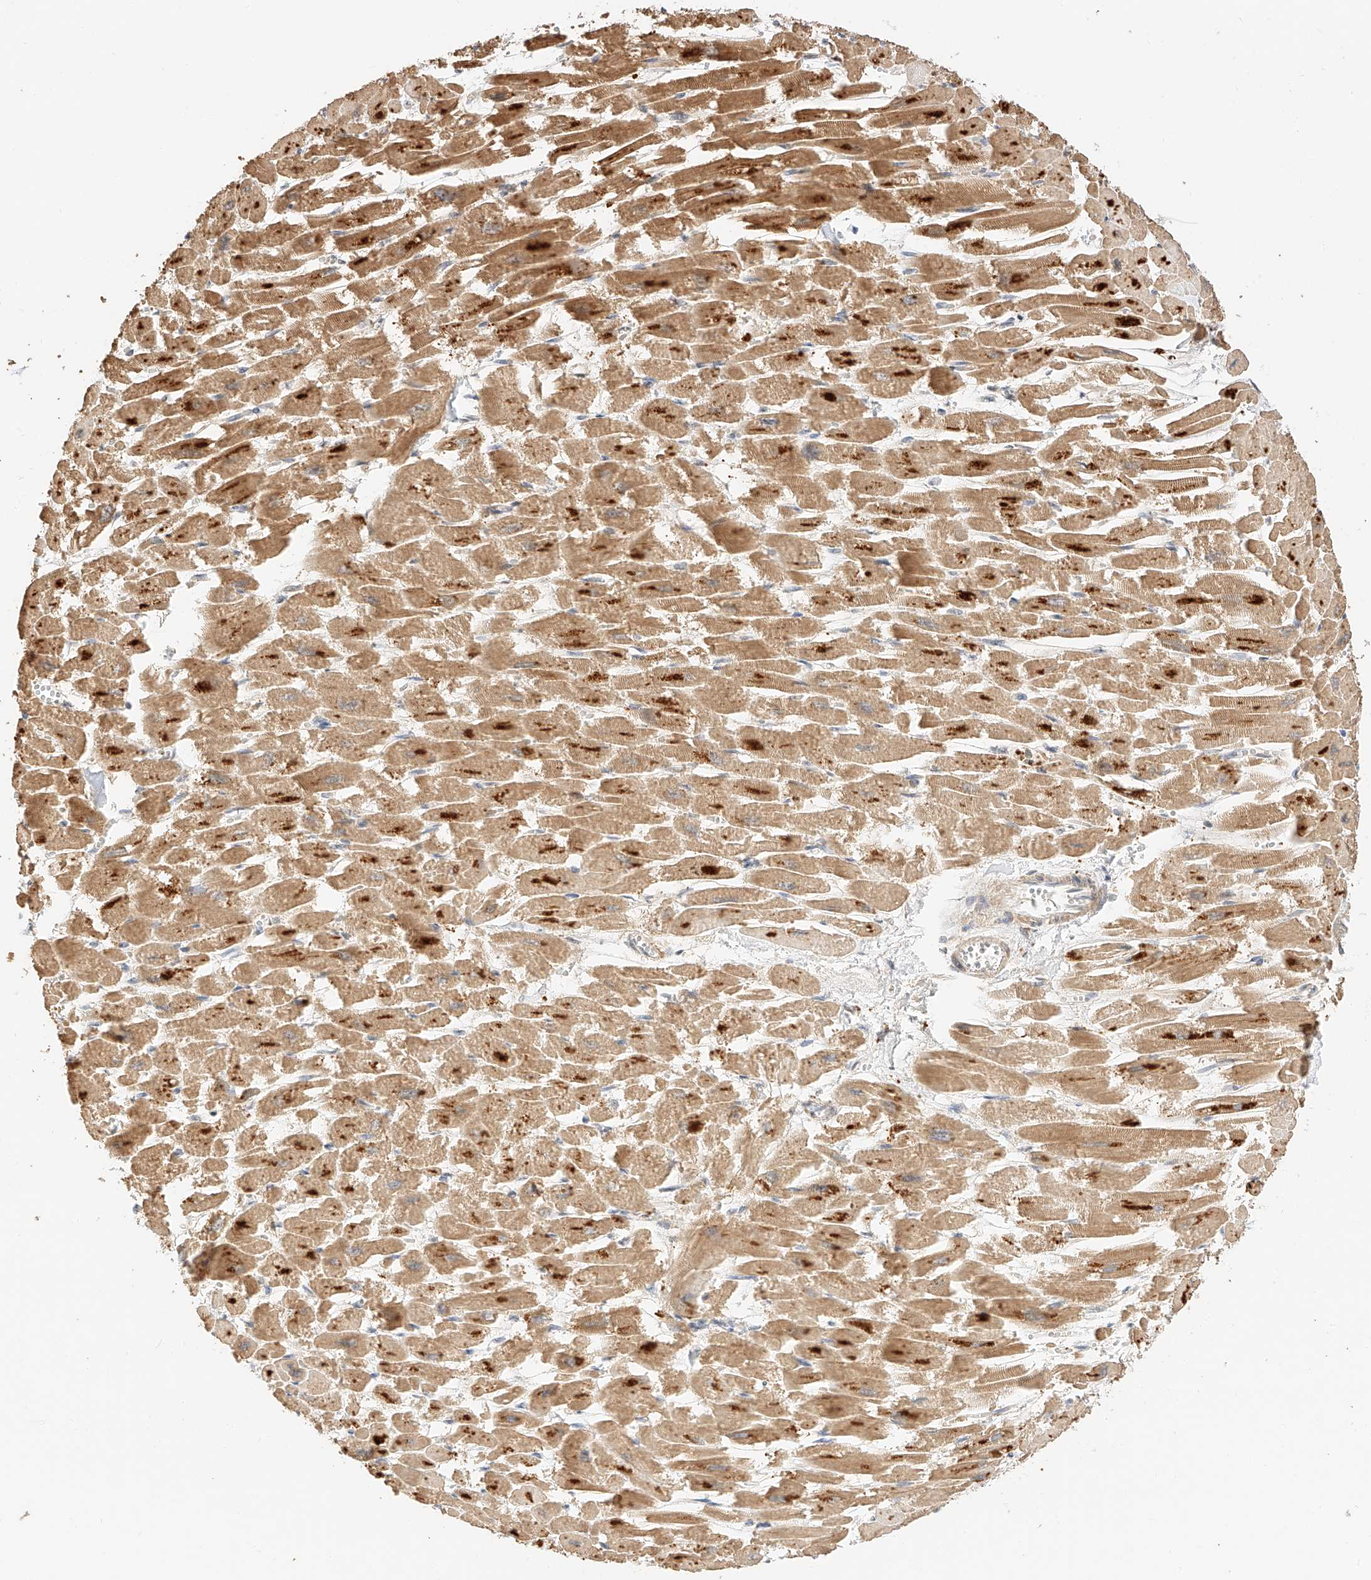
{"staining": {"intensity": "moderate", "quantity": ">75%", "location": "cytoplasmic/membranous"}, "tissue": "heart muscle", "cell_type": "Cardiomyocytes", "image_type": "normal", "snomed": [{"axis": "morphology", "description": "Normal tissue, NOS"}, {"axis": "topography", "description": "Heart"}], "caption": "This photomicrograph reveals IHC staining of normal human heart muscle, with medium moderate cytoplasmic/membranous positivity in about >75% of cardiomyocytes.", "gene": "EIF4H", "patient": {"sex": "male", "age": 54}}